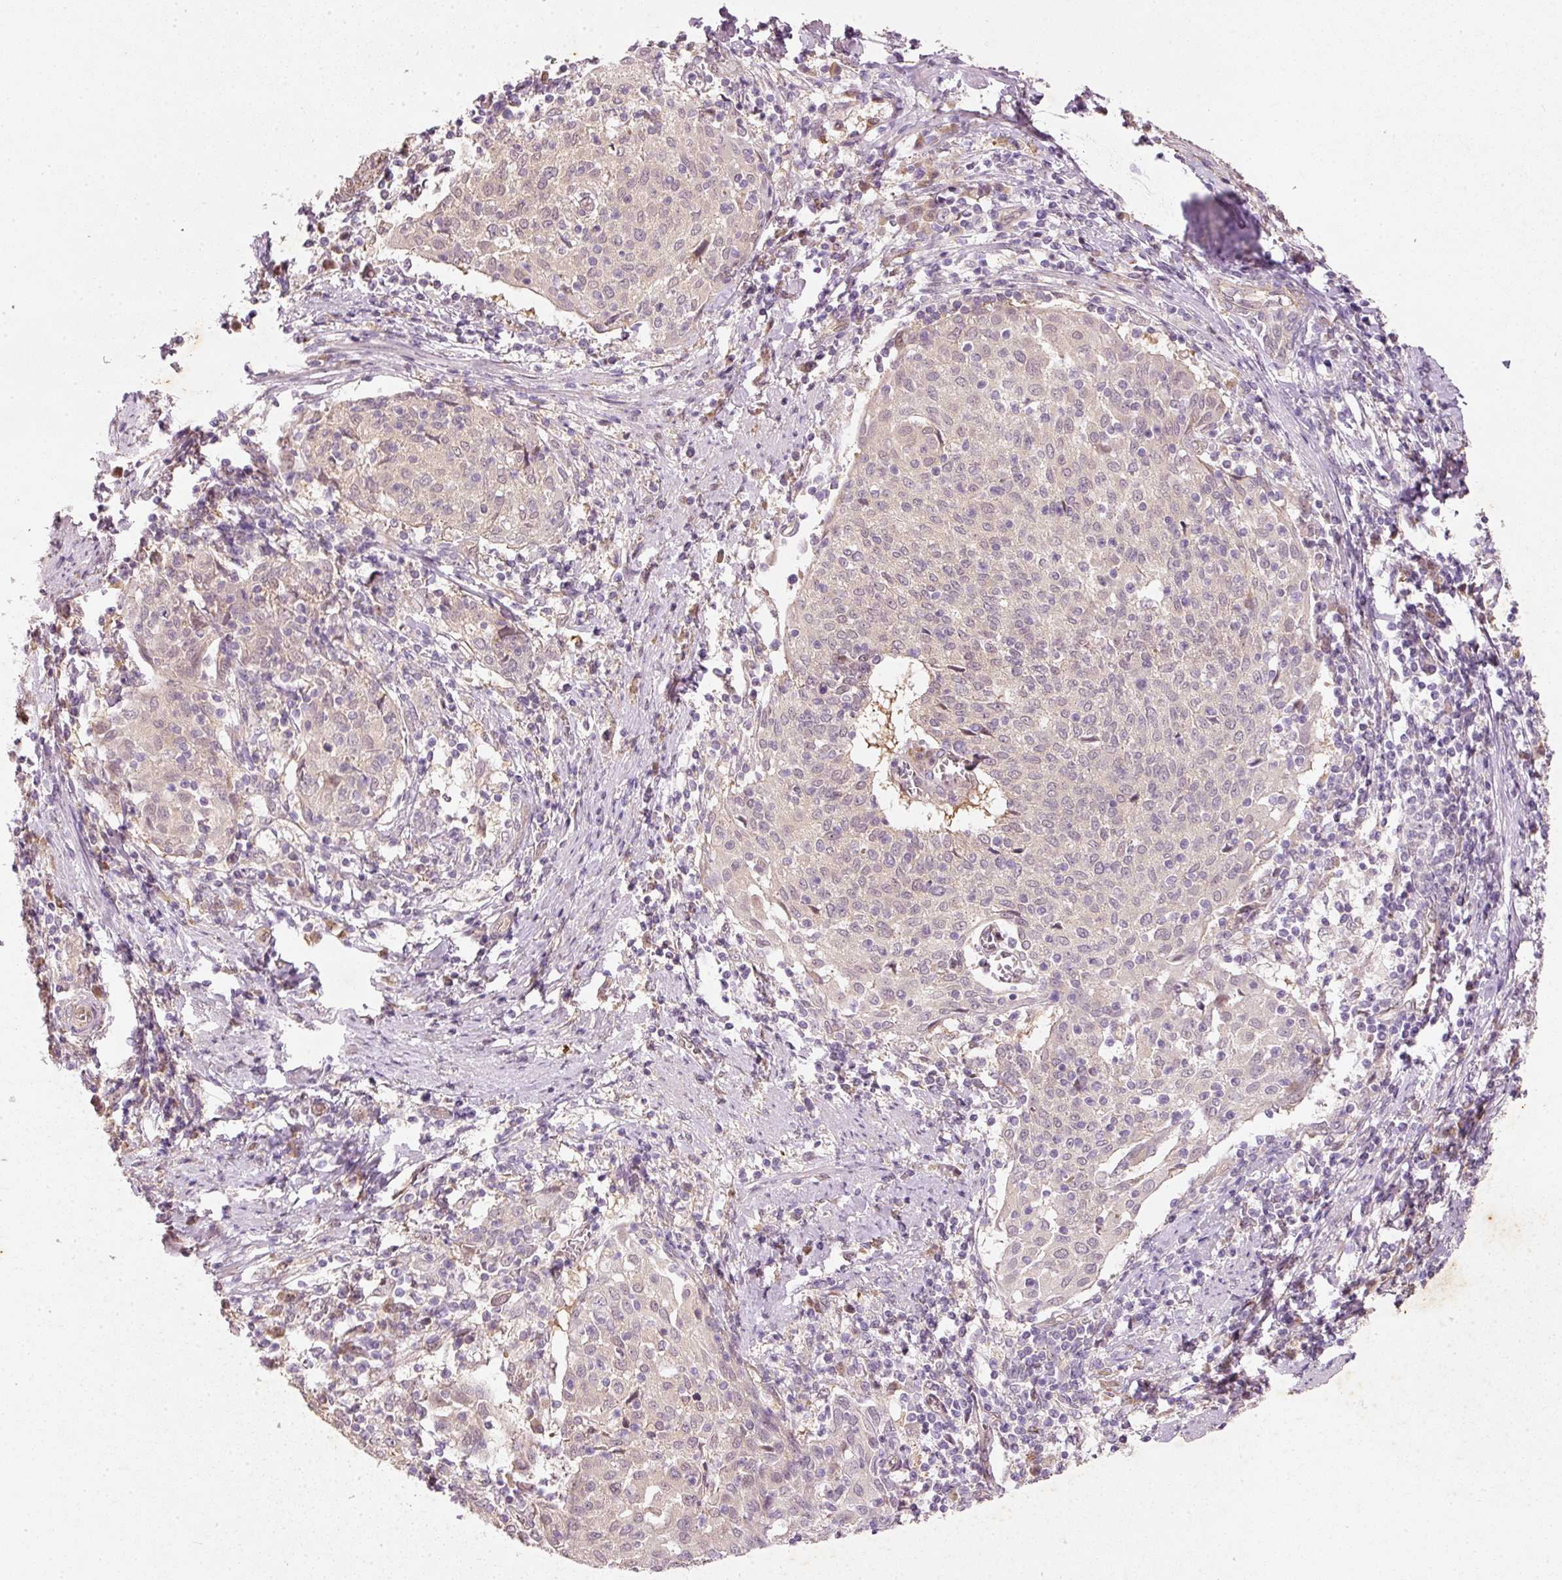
{"staining": {"intensity": "negative", "quantity": "none", "location": "none"}, "tissue": "cervical cancer", "cell_type": "Tumor cells", "image_type": "cancer", "snomed": [{"axis": "morphology", "description": "Squamous cell carcinoma, NOS"}, {"axis": "topography", "description": "Cervix"}], "caption": "Immunohistochemical staining of human cervical squamous cell carcinoma reveals no significant positivity in tumor cells. The staining was performed using DAB (3,3'-diaminobenzidine) to visualize the protein expression in brown, while the nuclei were stained in blue with hematoxylin (Magnification: 20x).", "gene": "RGL2", "patient": {"sex": "female", "age": 52}}